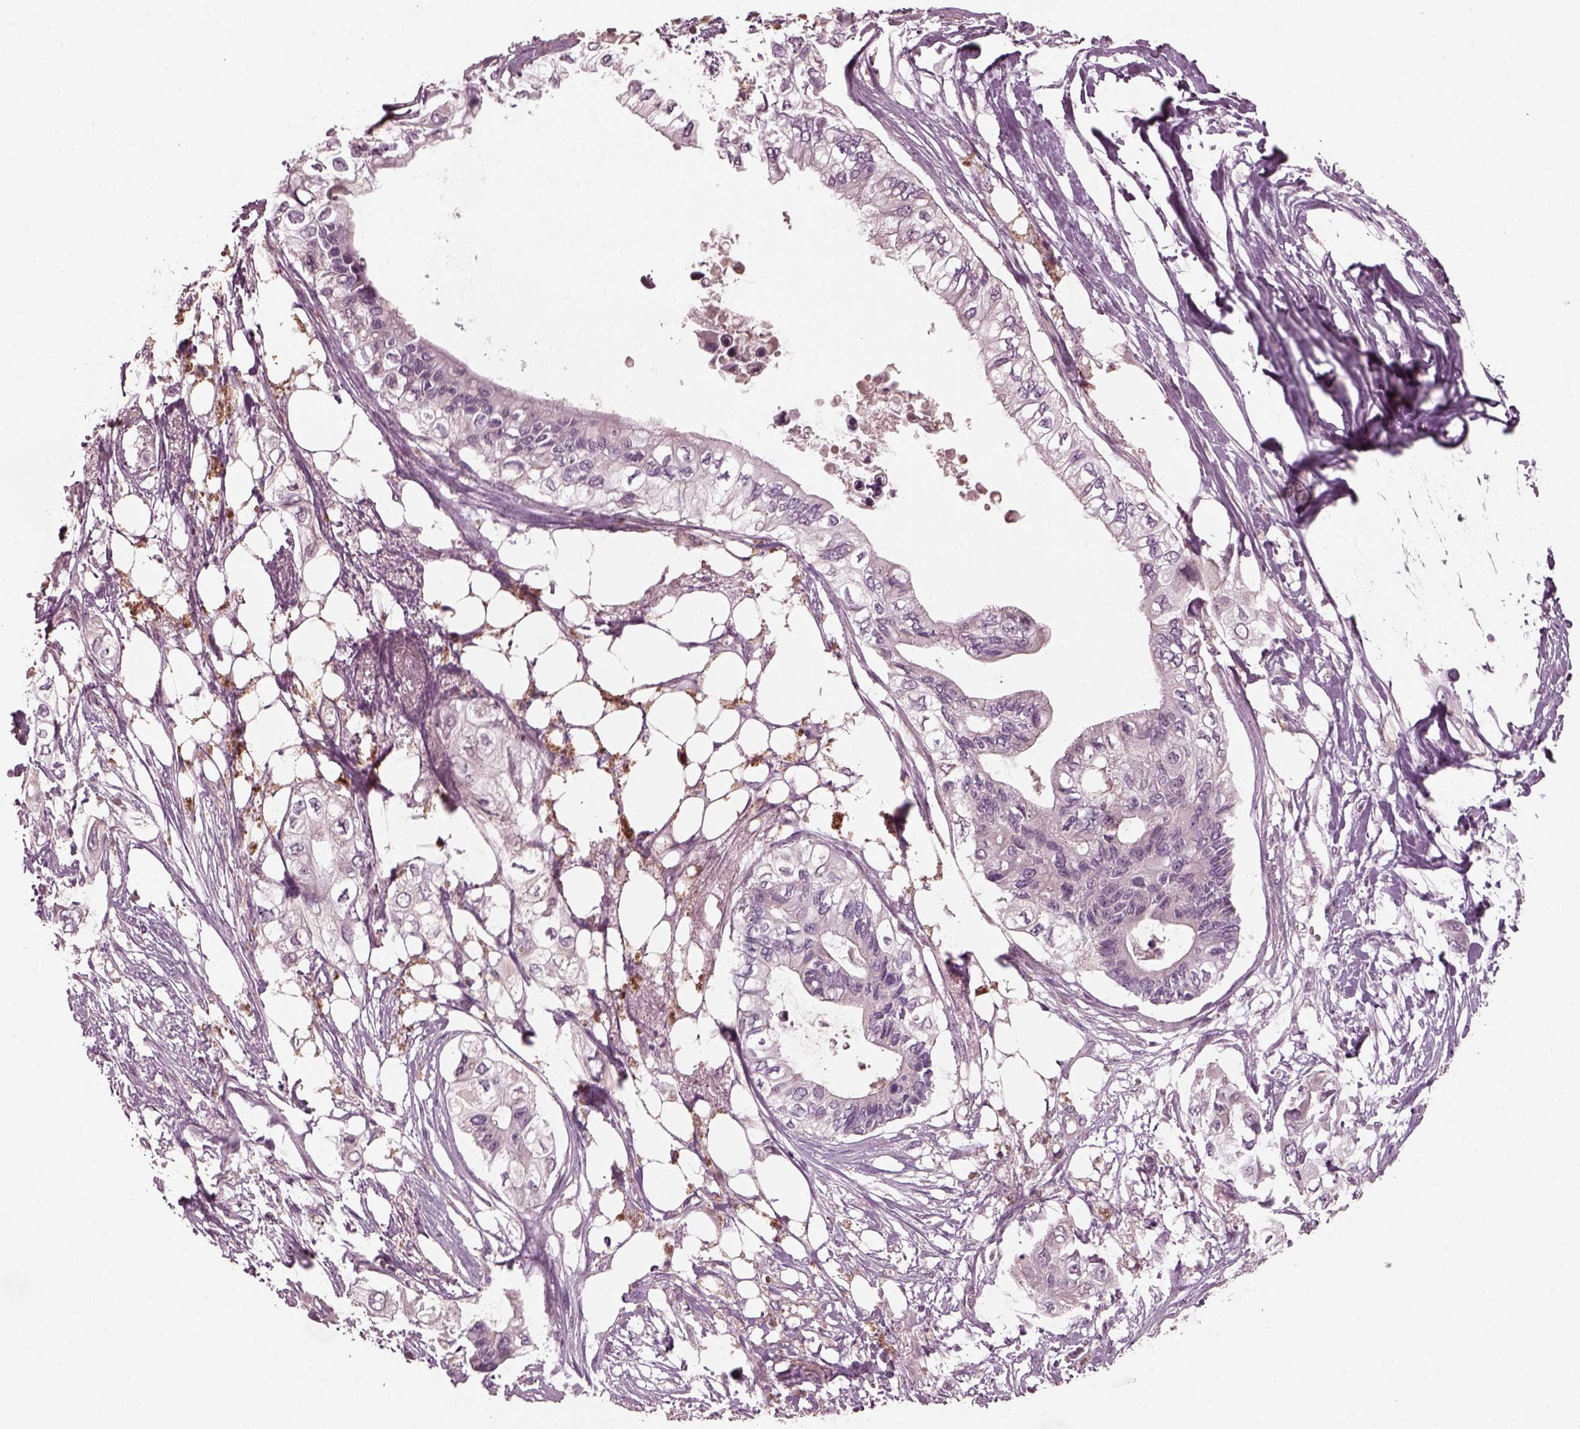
{"staining": {"intensity": "negative", "quantity": "none", "location": "none"}, "tissue": "pancreatic cancer", "cell_type": "Tumor cells", "image_type": "cancer", "snomed": [{"axis": "morphology", "description": "Adenocarcinoma, NOS"}, {"axis": "topography", "description": "Pancreas"}], "caption": "The immunohistochemistry histopathology image has no significant staining in tumor cells of pancreatic cancer (adenocarcinoma) tissue.", "gene": "PORCN", "patient": {"sex": "female", "age": 63}}